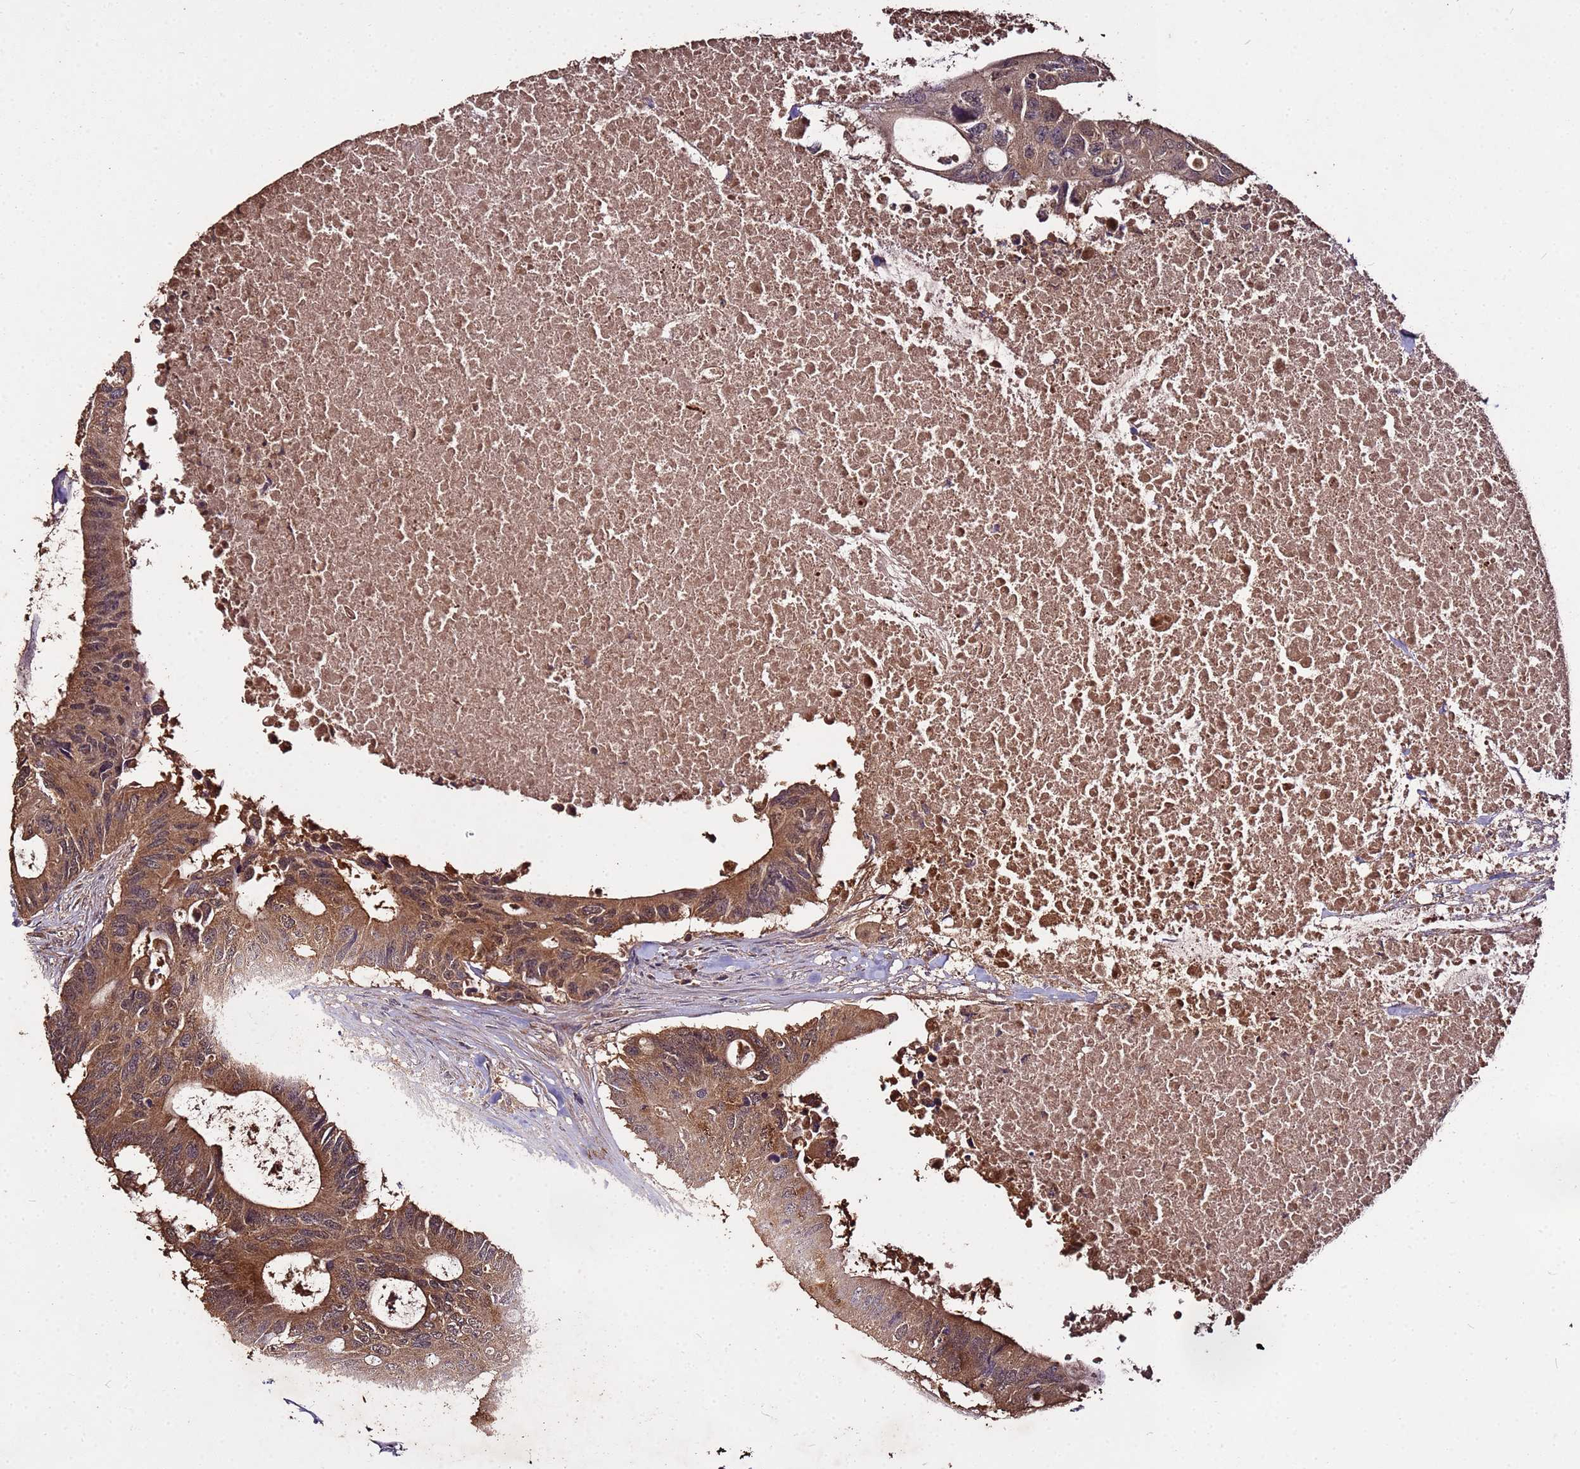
{"staining": {"intensity": "moderate", "quantity": ">75%", "location": "cytoplasmic/membranous"}, "tissue": "colorectal cancer", "cell_type": "Tumor cells", "image_type": "cancer", "snomed": [{"axis": "morphology", "description": "Adenocarcinoma, NOS"}, {"axis": "topography", "description": "Colon"}], "caption": "Approximately >75% of tumor cells in human colorectal cancer exhibit moderate cytoplasmic/membranous protein staining as visualized by brown immunohistochemical staining.", "gene": "GSPT2", "patient": {"sex": "male", "age": 71}}